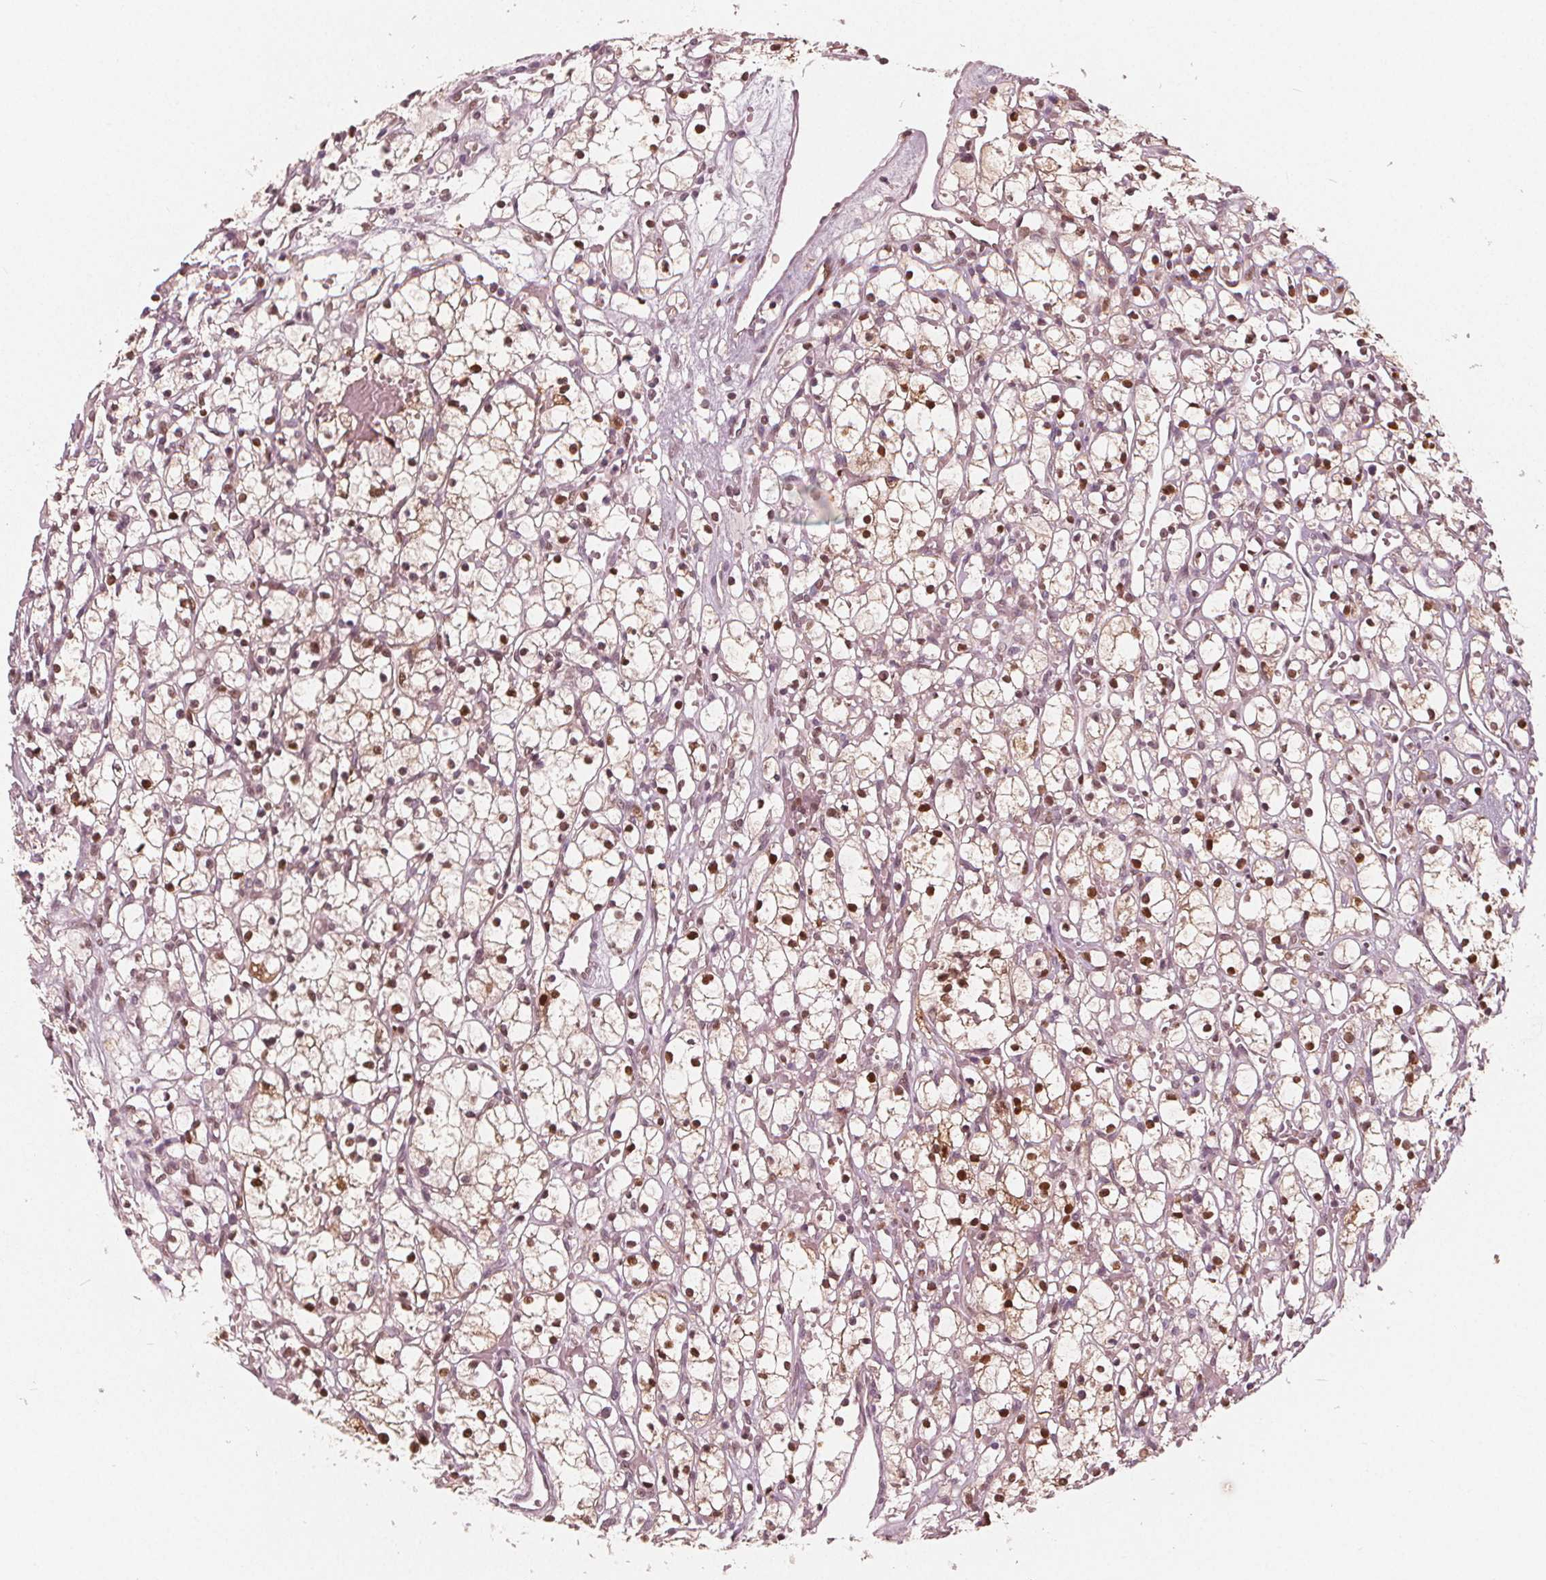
{"staining": {"intensity": "moderate", "quantity": "25%-75%", "location": "nuclear"}, "tissue": "renal cancer", "cell_type": "Tumor cells", "image_type": "cancer", "snomed": [{"axis": "morphology", "description": "Adenocarcinoma, NOS"}, {"axis": "topography", "description": "Kidney"}], "caption": "Renal adenocarcinoma was stained to show a protein in brown. There is medium levels of moderate nuclear positivity in about 25%-75% of tumor cells.", "gene": "SQSTM1", "patient": {"sex": "female", "age": 59}}